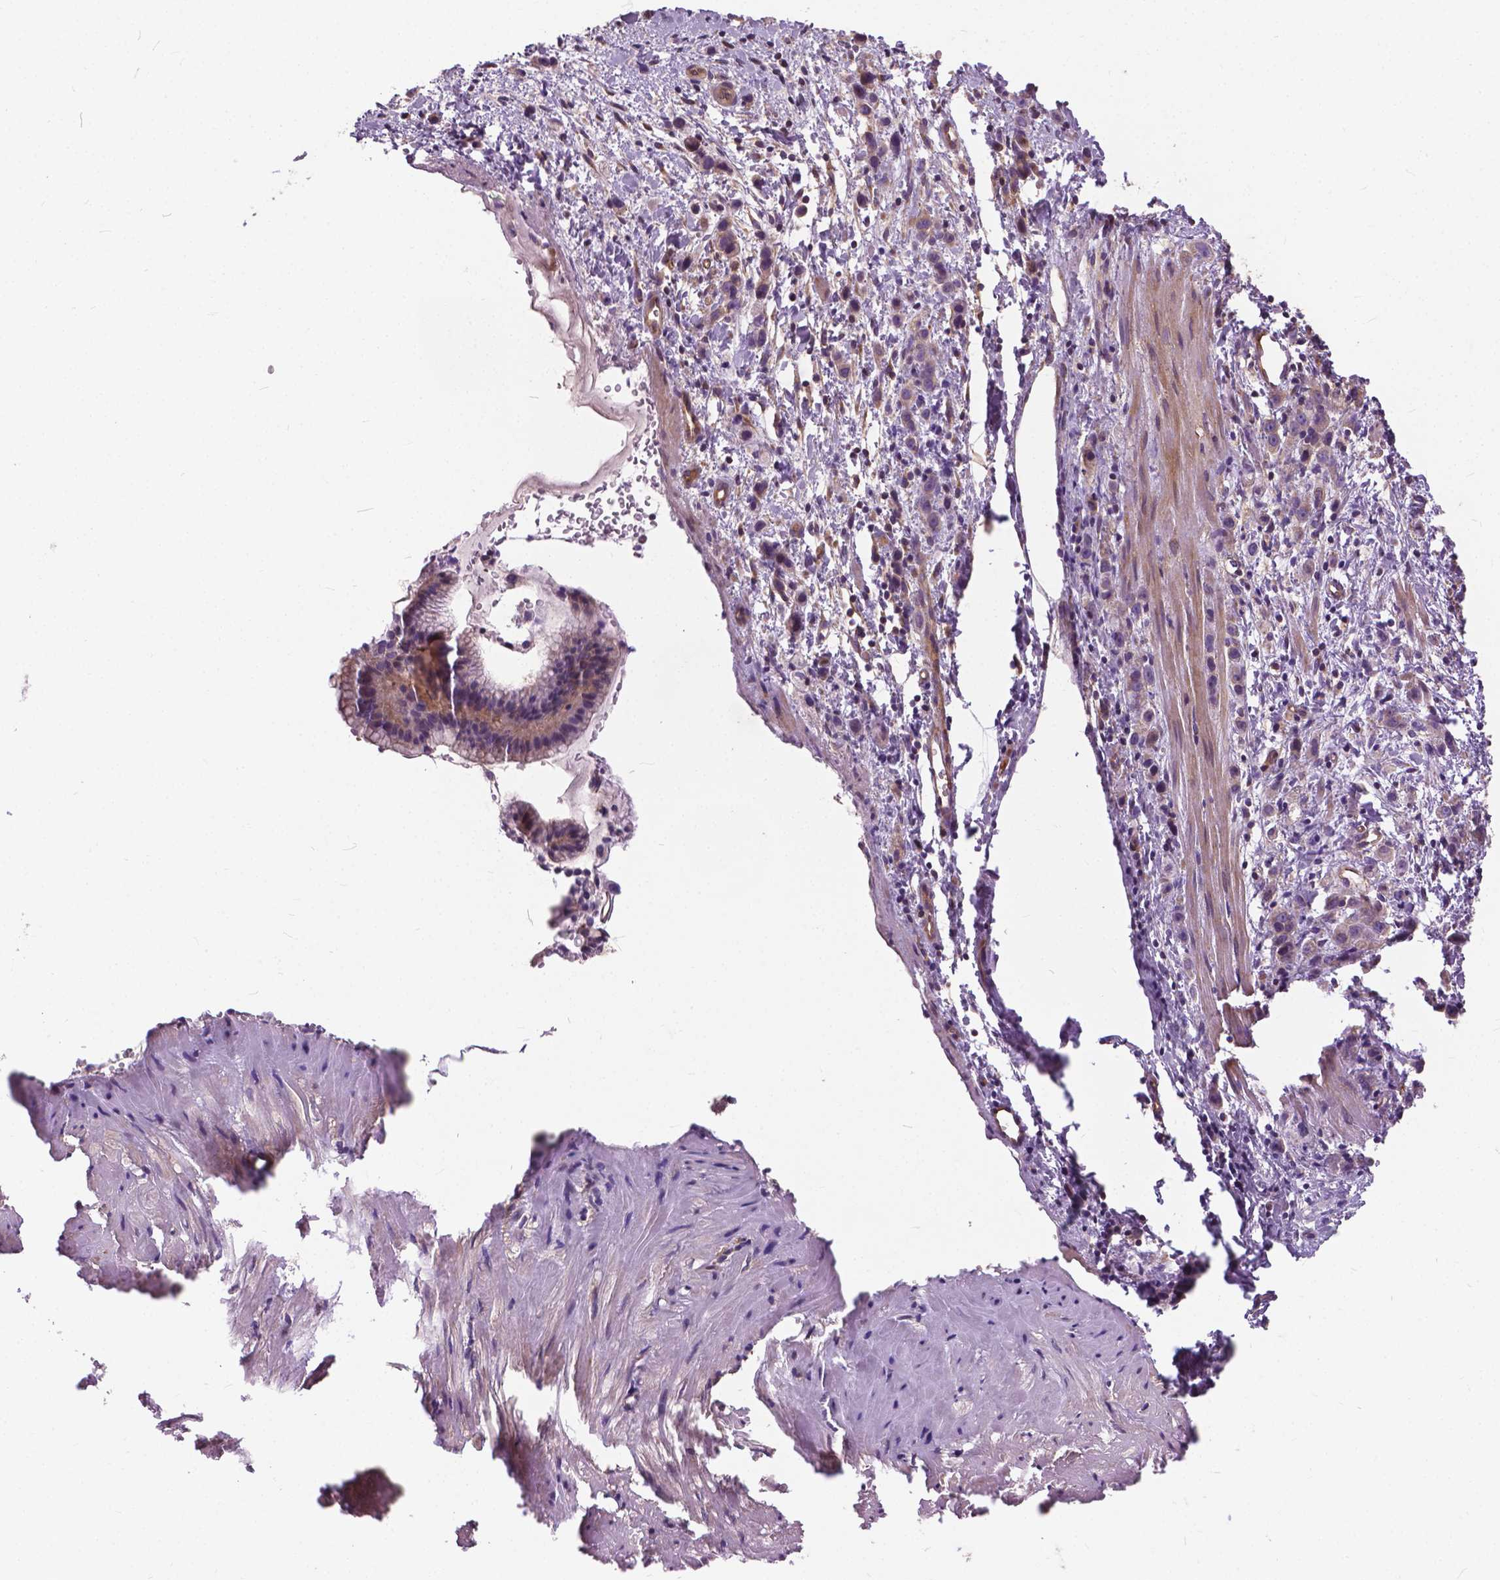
{"staining": {"intensity": "weak", "quantity": ">75%", "location": "cytoplasmic/membranous"}, "tissue": "stomach cancer", "cell_type": "Tumor cells", "image_type": "cancer", "snomed": [{"axis": "morphology", "description": "Adenocarcinoma, NOS"}, {"axis": "topography", "description": "Stomach"}], "caption": "High-magnification brightfield microscopy of stomach cancer (adenocarcinoma) stained with DAB (brown) and counterstained with hematoxylin (blue). tumor cells exhibit weak cytoplasmic/membranous staining is seen in approximately>75% of cells.", "gene": "MZT1", "patient": {"sex": "male", "age": 47}}